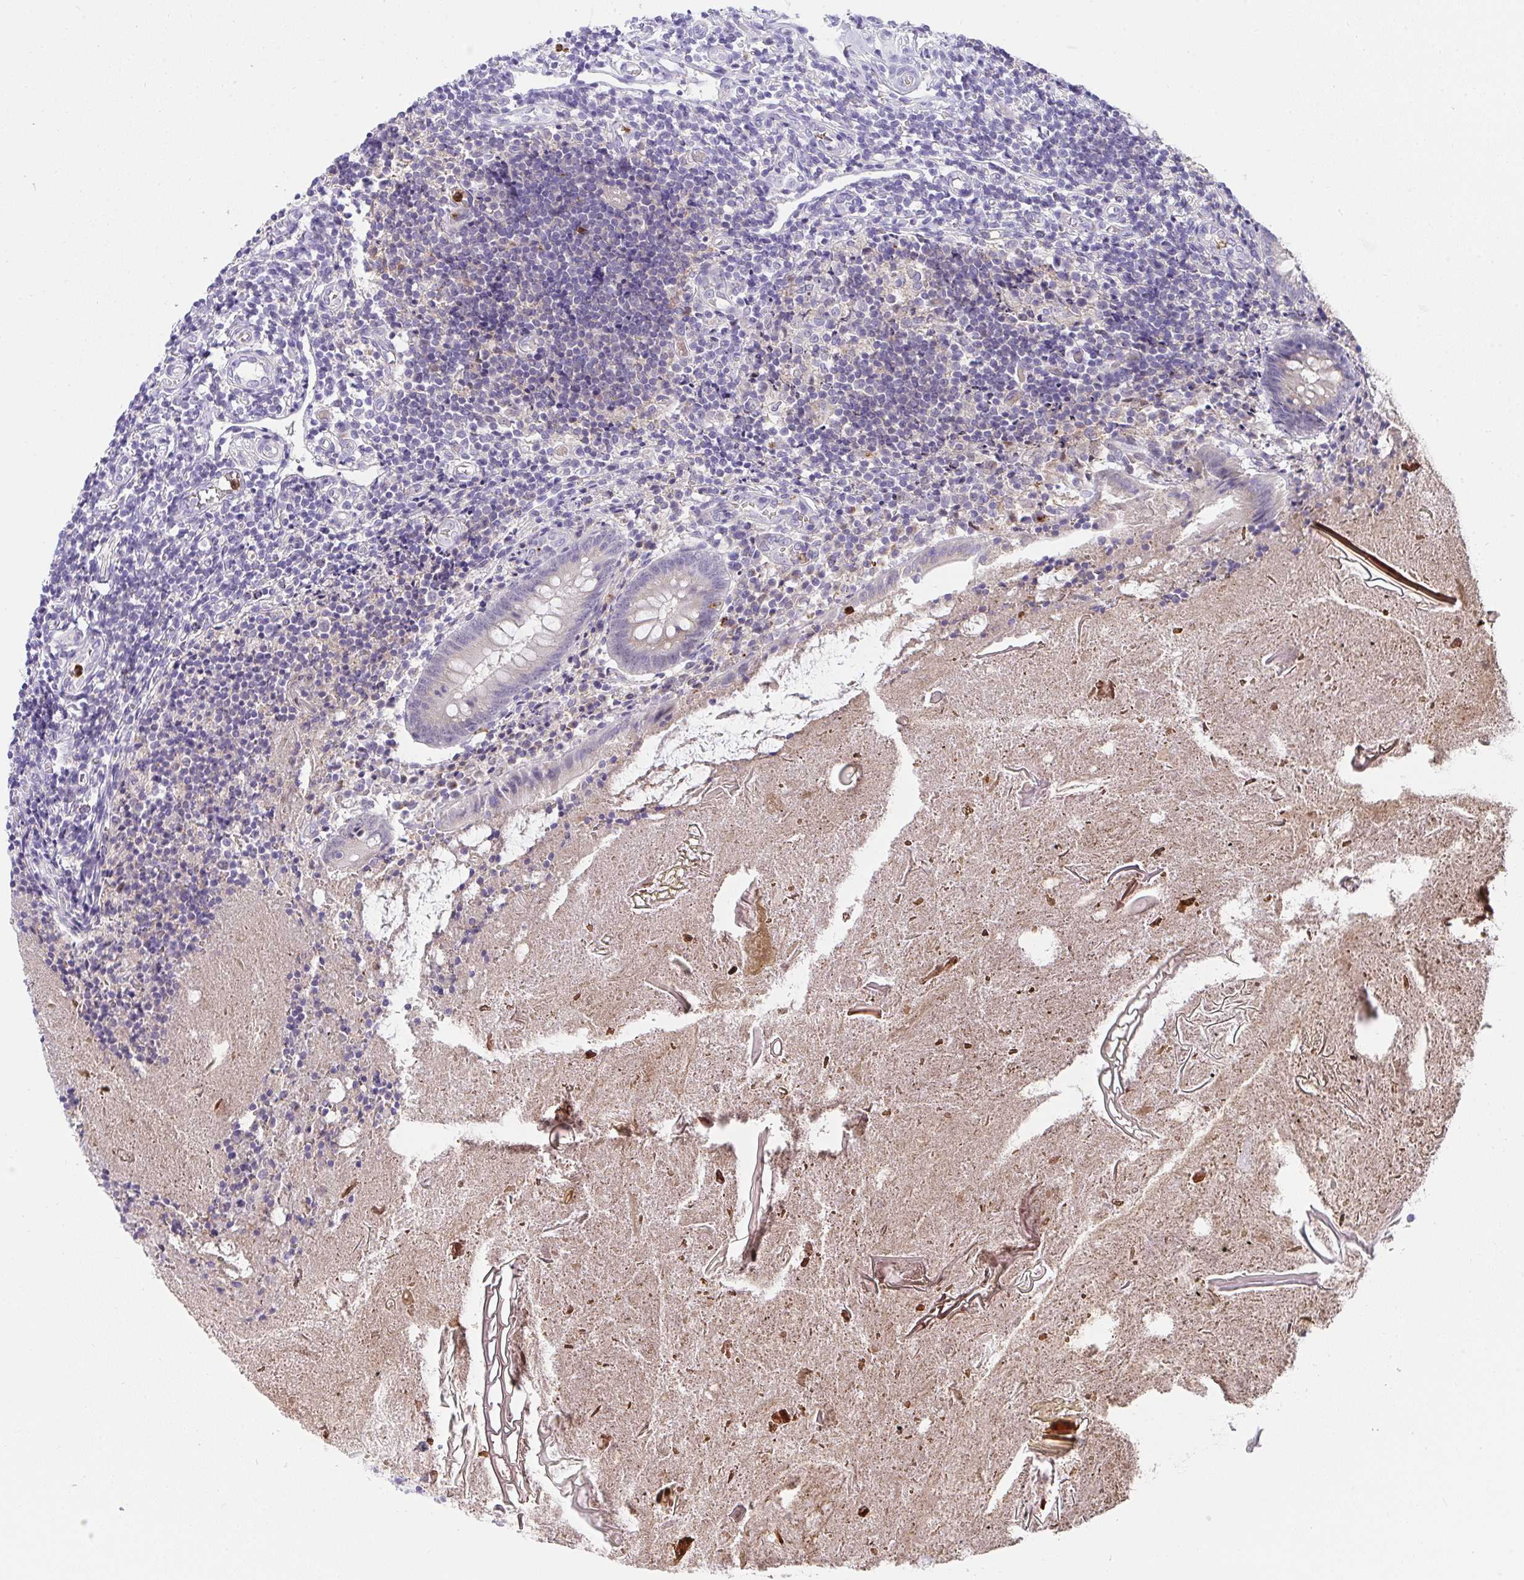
{"staining": {"intensity": "moderate", "quantity": ">75%", "location": "cytoplasmic/membranous"}, "tissue": "appendix", "cell_type": "Glandular cells", "image_type": "normal", "snomed": [{"axis": "morphology", "description": "Normal tissue, NOS"}, {"axis": "topography", "description": "Appendix"}], "caption": "An immunohistochemistry (IHC) histopathology image of normal tissue is shown. Protein staining in brown highlights moderate cytoplasmic/membranous positivity in appendix within glandular cells. (IHC, brightfield microscopy, high magnification).", "gene": "ZNF554", "patient": {"sex": "female", "age": 17}}